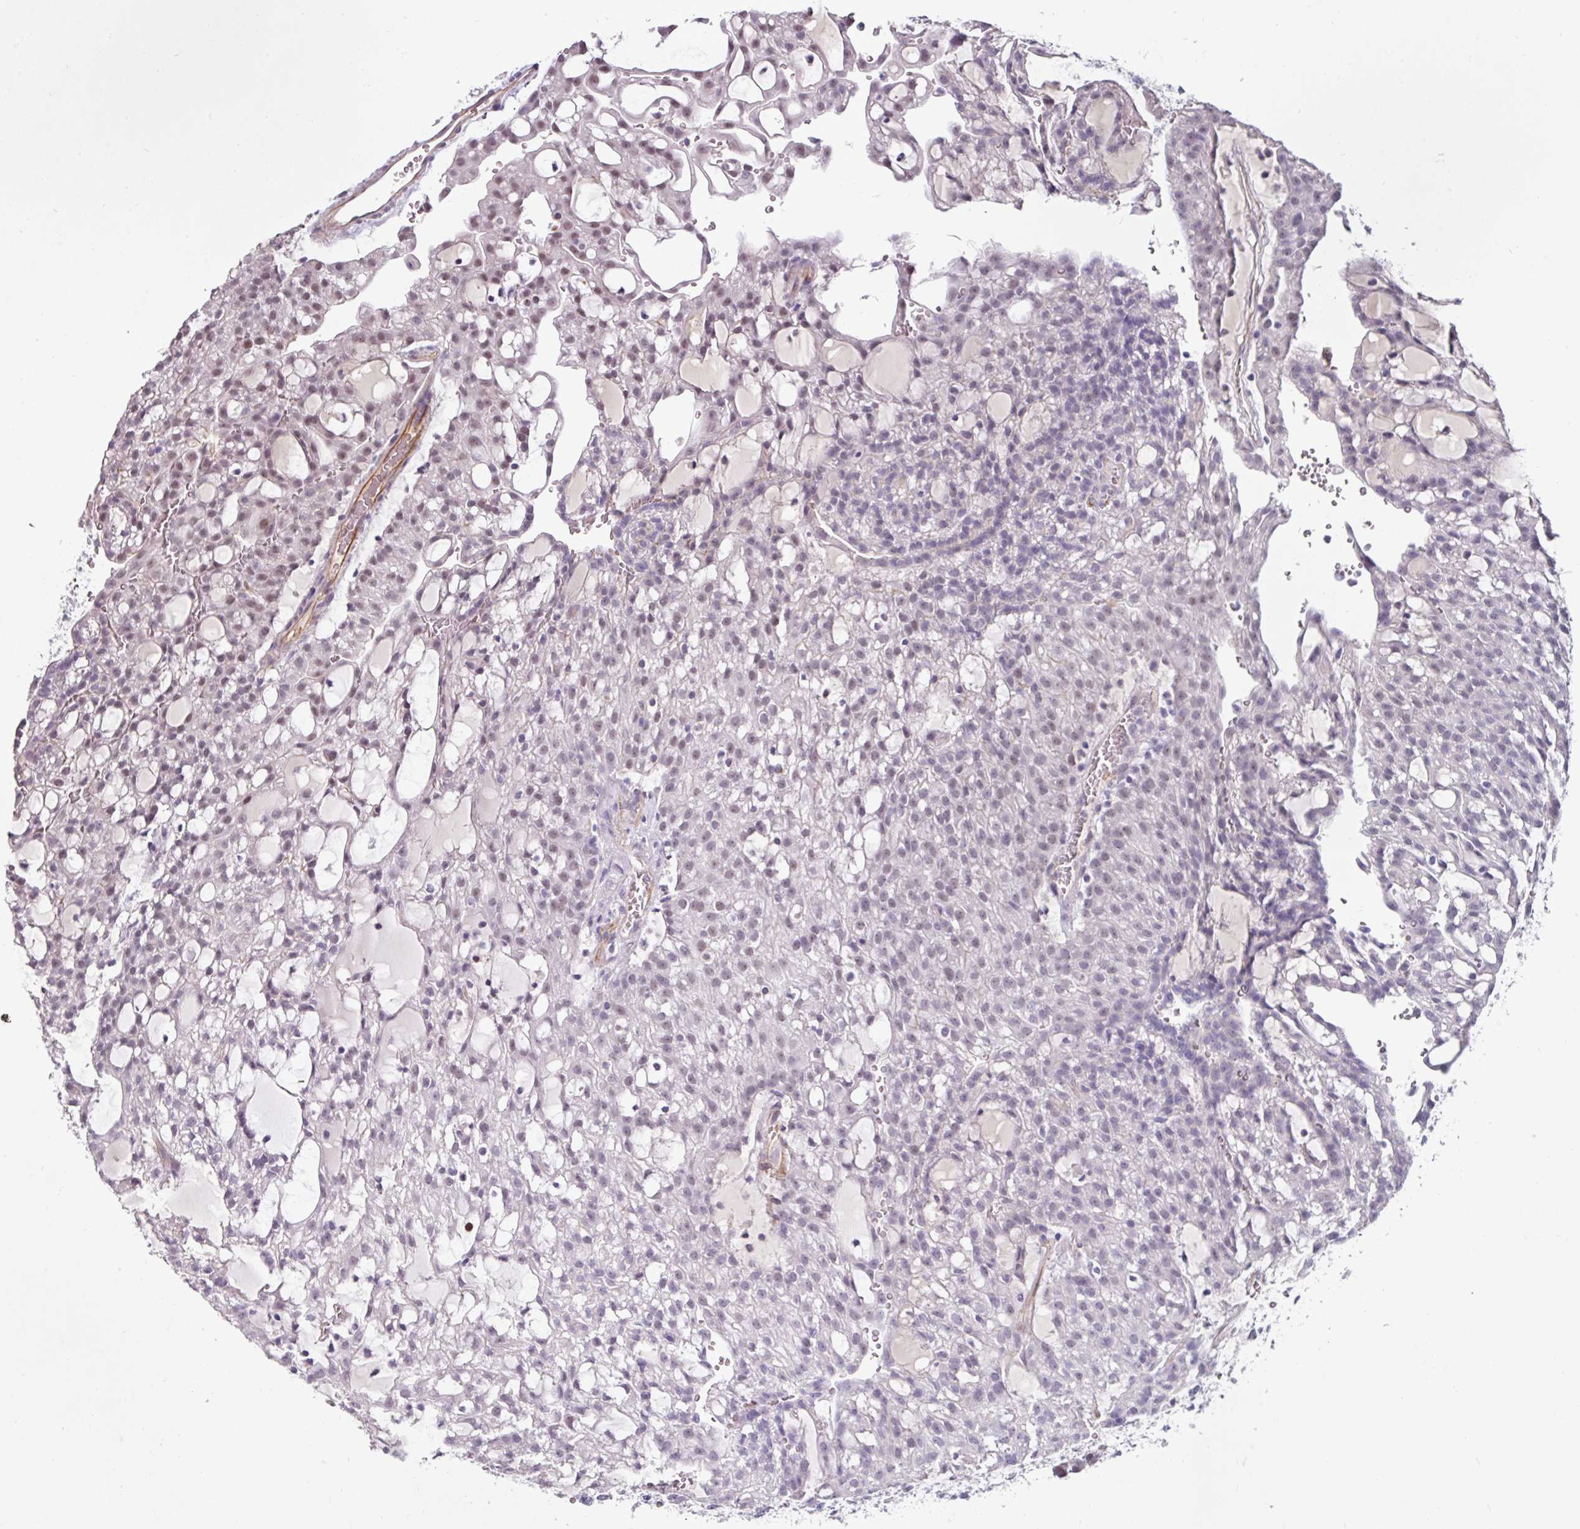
{"staining": {"intensity": "weak", "quantity": "25%-75%", "location": "nuclear"}, "tissue": "renal cancer", "cell_type": "Tumor cells", "image_type": "cancer", "snomed": [{"axis": "morphology", "description": "Adenocarcinoma, NOS"}, {"axis": "topography", "description": "Kidney"}], "caption": "Protein analysis of renal cancer (adenocarcinoma) tissue exhibits weak nuclear positivity in approximately 25%-75% of tumor cells.", "gene": "EYA3", "patient": {"sex": "male", "age": 63}}